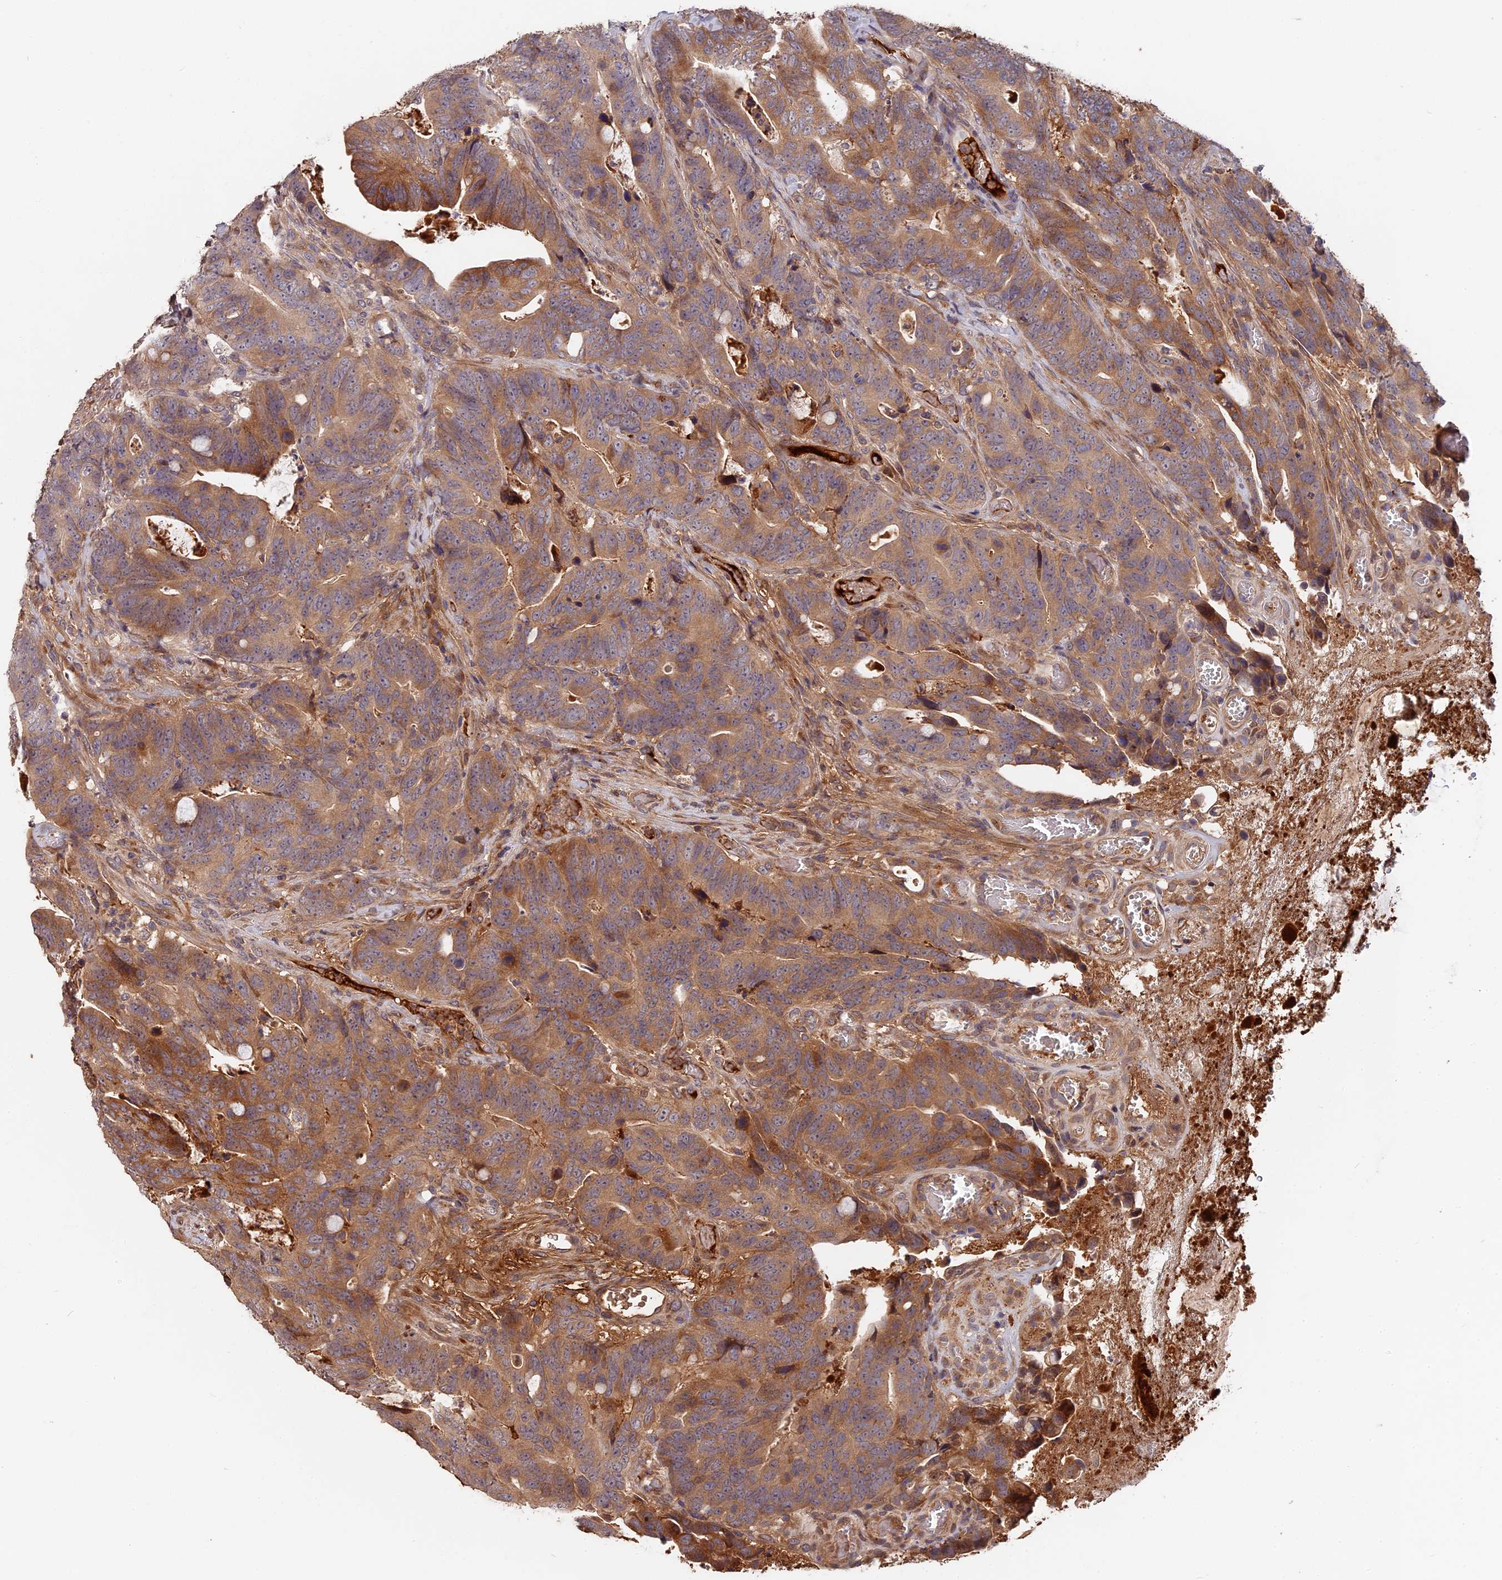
{"staining": {"intensity": "moderate", "quantity": ">75%", "location": "cytoplasmic/membranous"}, "tissue": "colorectal cancer", "cell_type": "Tumor cells", "image_type": "cancer", "snomed": [{"axis": "morphology", "description": "Adenocarcinoma, NOS"}, {"axis": "topography", "description": "Colon"}], "caption": "This is an image of IHC staining of adenocarcinoma (colorectal), which shows moderate expression in the cytoplasmic/membranous of tumor cells.", "gene": "ITIH1", "patient": {"sex": "female", "age": 82}}